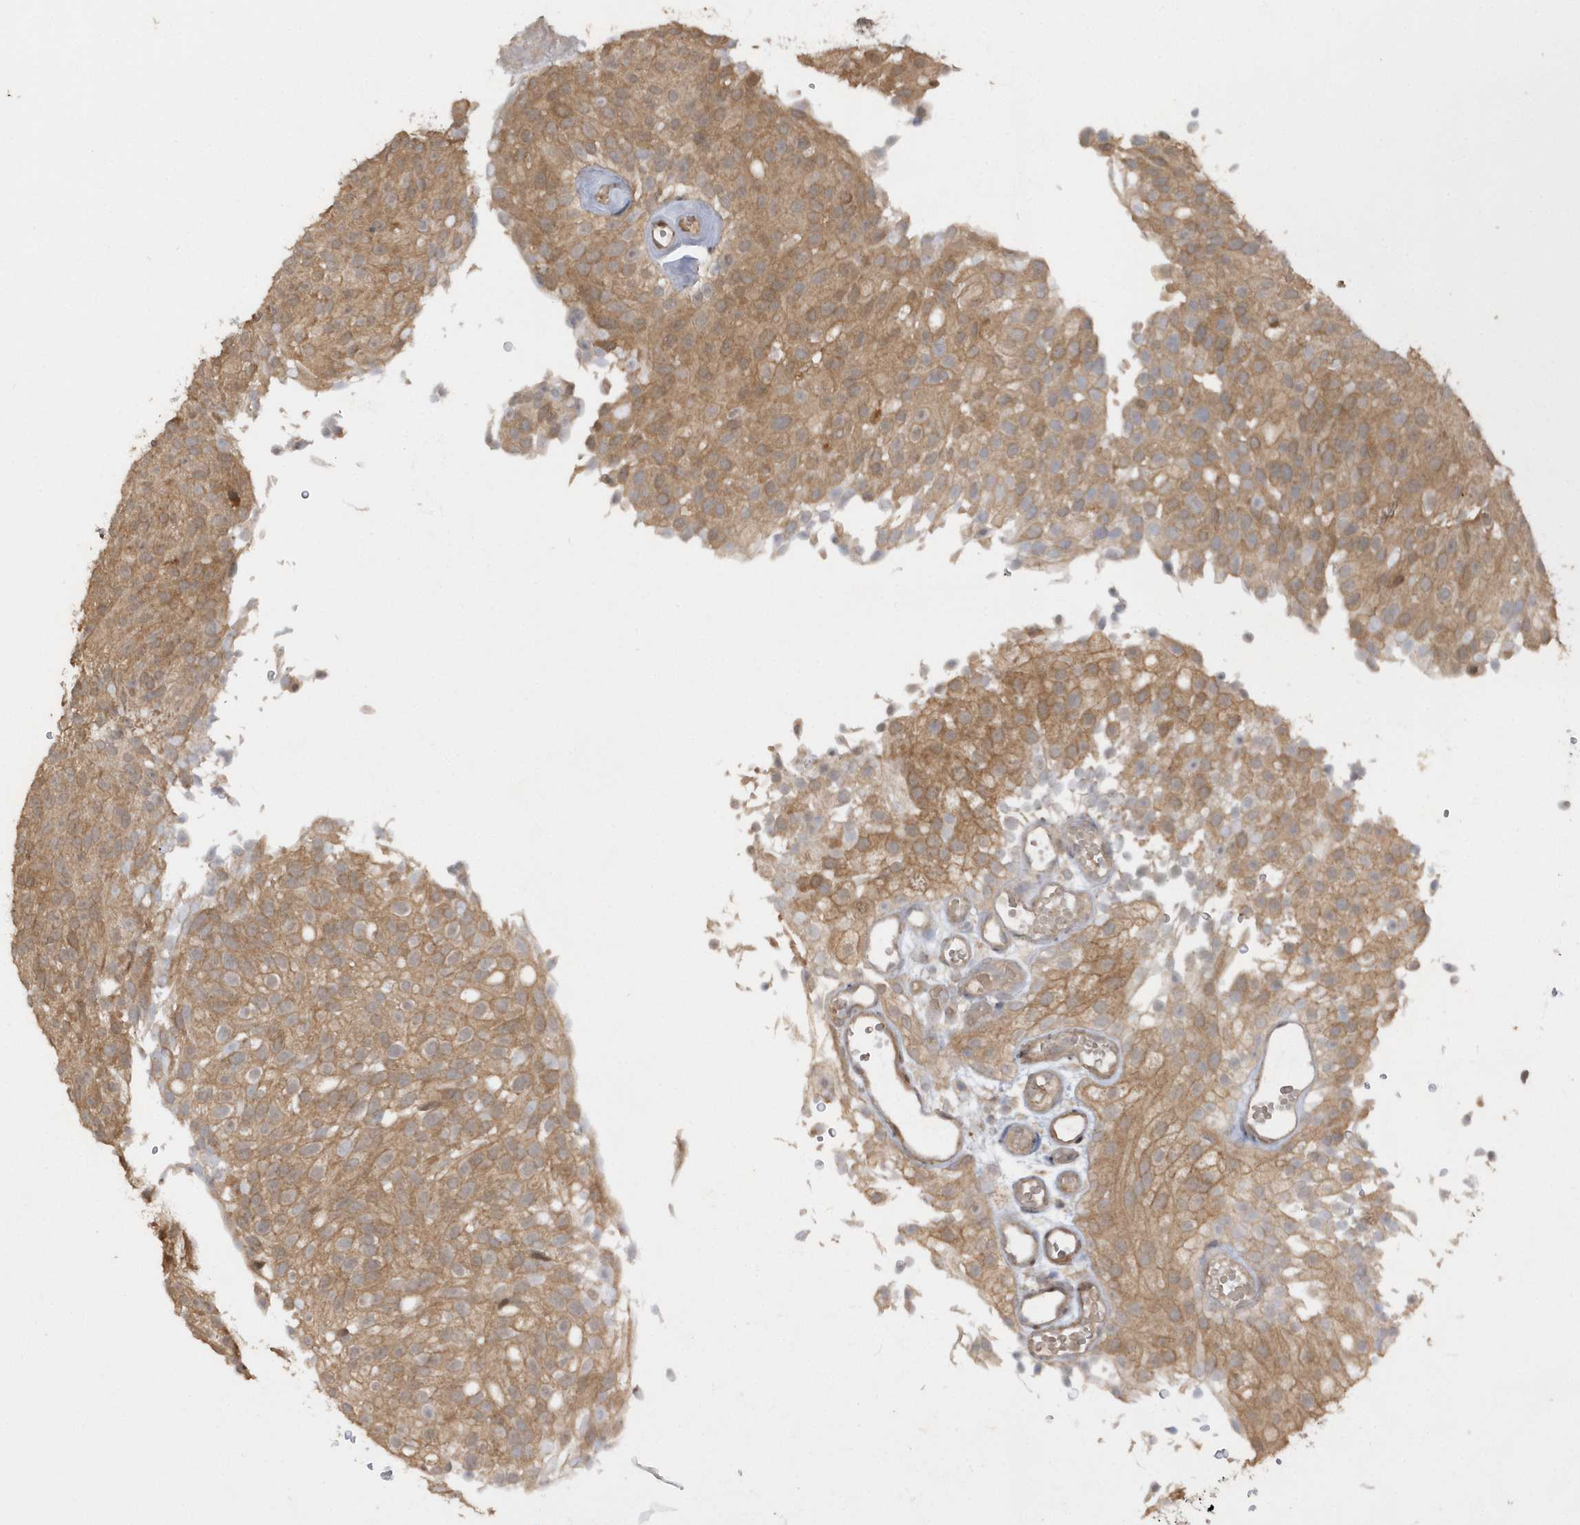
{"staining": {"intensity": "moderate", "quantity": ">75%", "location": "cytoplasmic/membranous"}, "tissue": "urothelial cancer", "cell_type": "Tumor cells", "image_type": "cancer", "snomed": [{"axis": "morphology", "description": "Urothelial carcinoma, Low grade"}, {"axis": "topography", "description": "Urinary bladder"}], "caption": "IHC photomicrograph of neoplastic tissue: urothelial cancer stained using IHC demonstrates medium levels of moderate protein expression localized specifically in the cytoplasmic/membranous of tumor cells, appearing as a cytoplasmic/membranous brown color.", "gene": "RPE", "patient": {"sex": "male", "age": 78}}